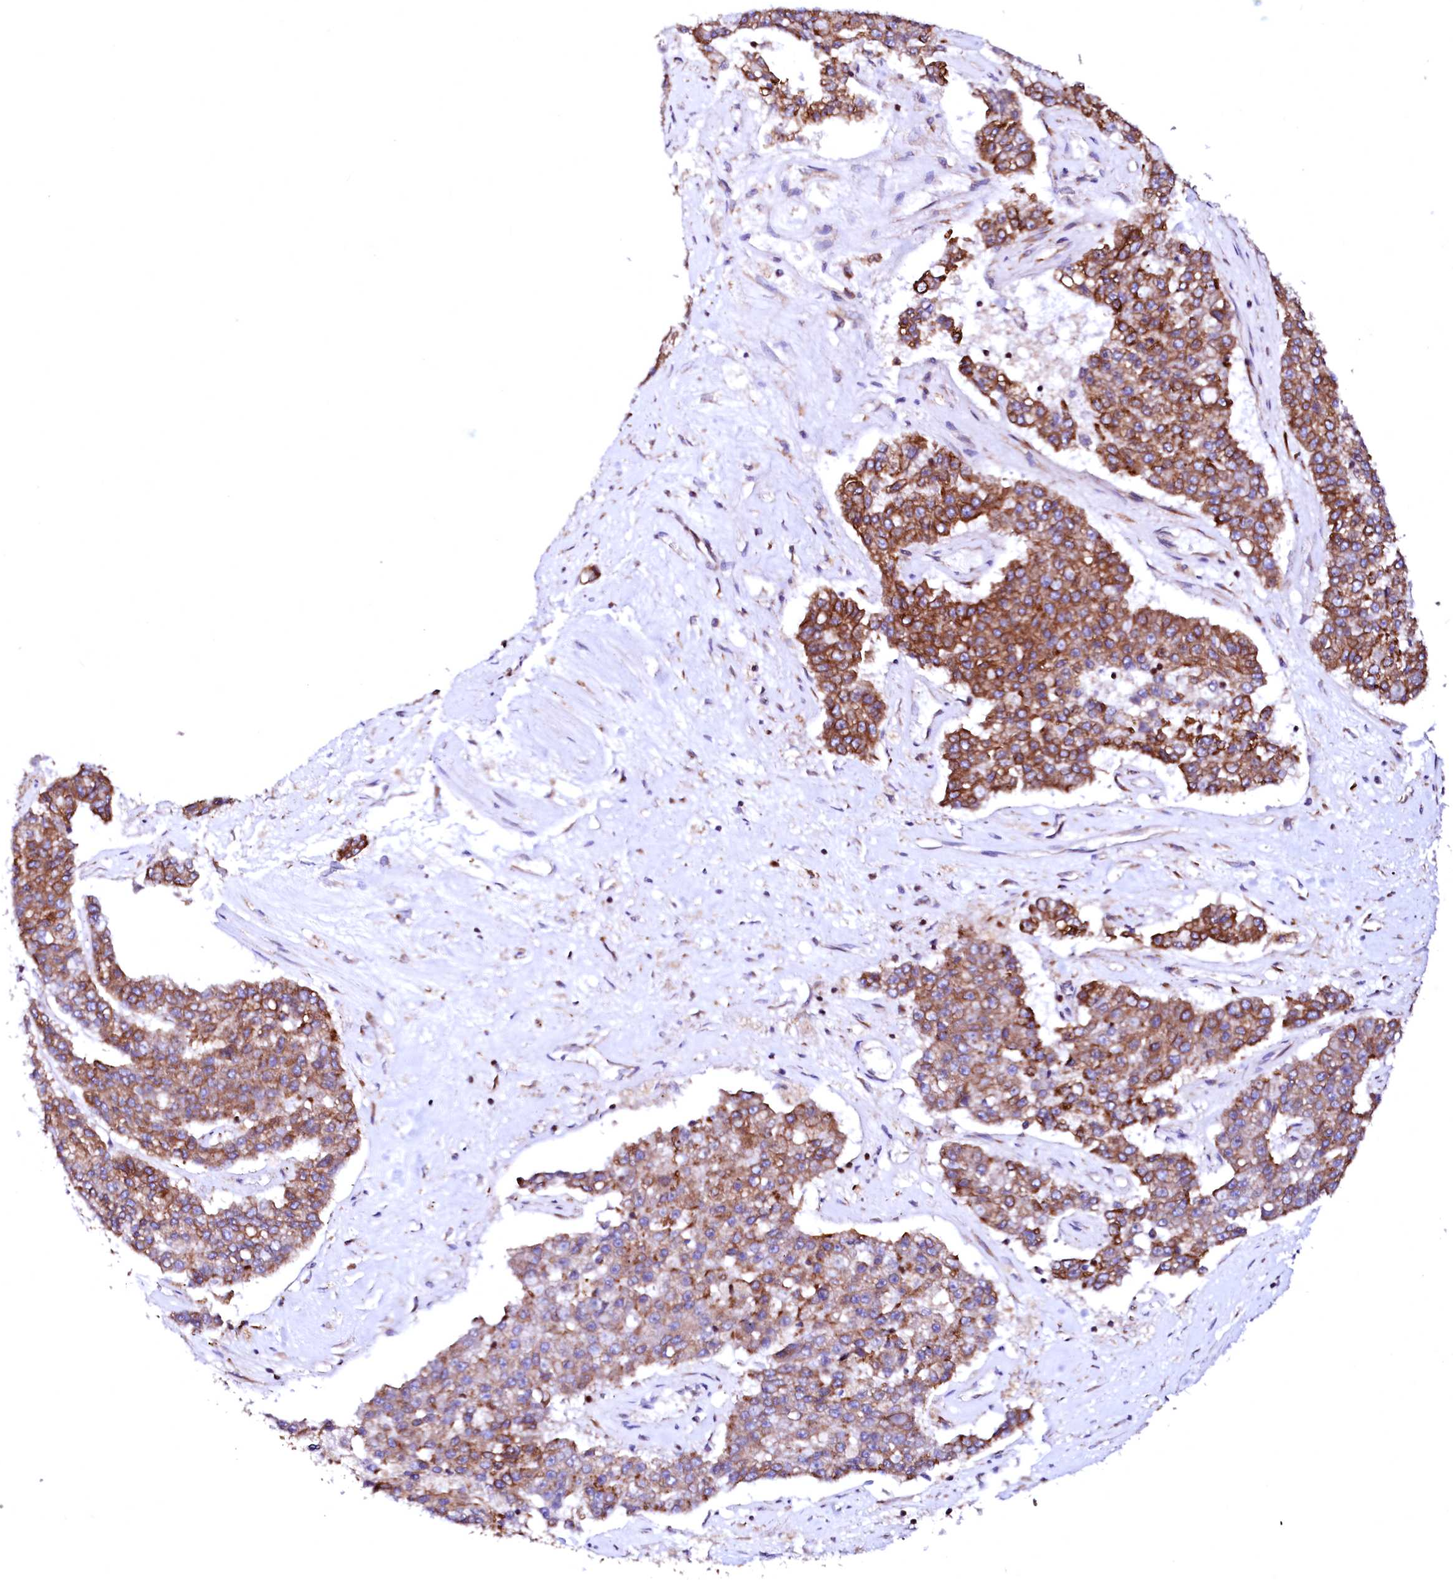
{"staining": {"intensity": "moderate", "quantity": ">75%", "location": "cytoplasmic/membranous"}, "tissue": "pancreatic cancer", "cell_type": "Tumor cells", "image_type": "cancer", "snomed": [{"axis": "morphology", "description": "Adenocarcinoma, NOS"}, {"axis": "topography", "description": "Pancreas"}], "caption": "Moderate cytoplasmic/membranous positivity is identified in approximately >75% of tumor cells in adenocarcinoma (pancreatic). (Brightfield microscopy of DAB IHC at high magnification).", "gene": "DERL1", "patient": {"sex": "male", "age": 50}}